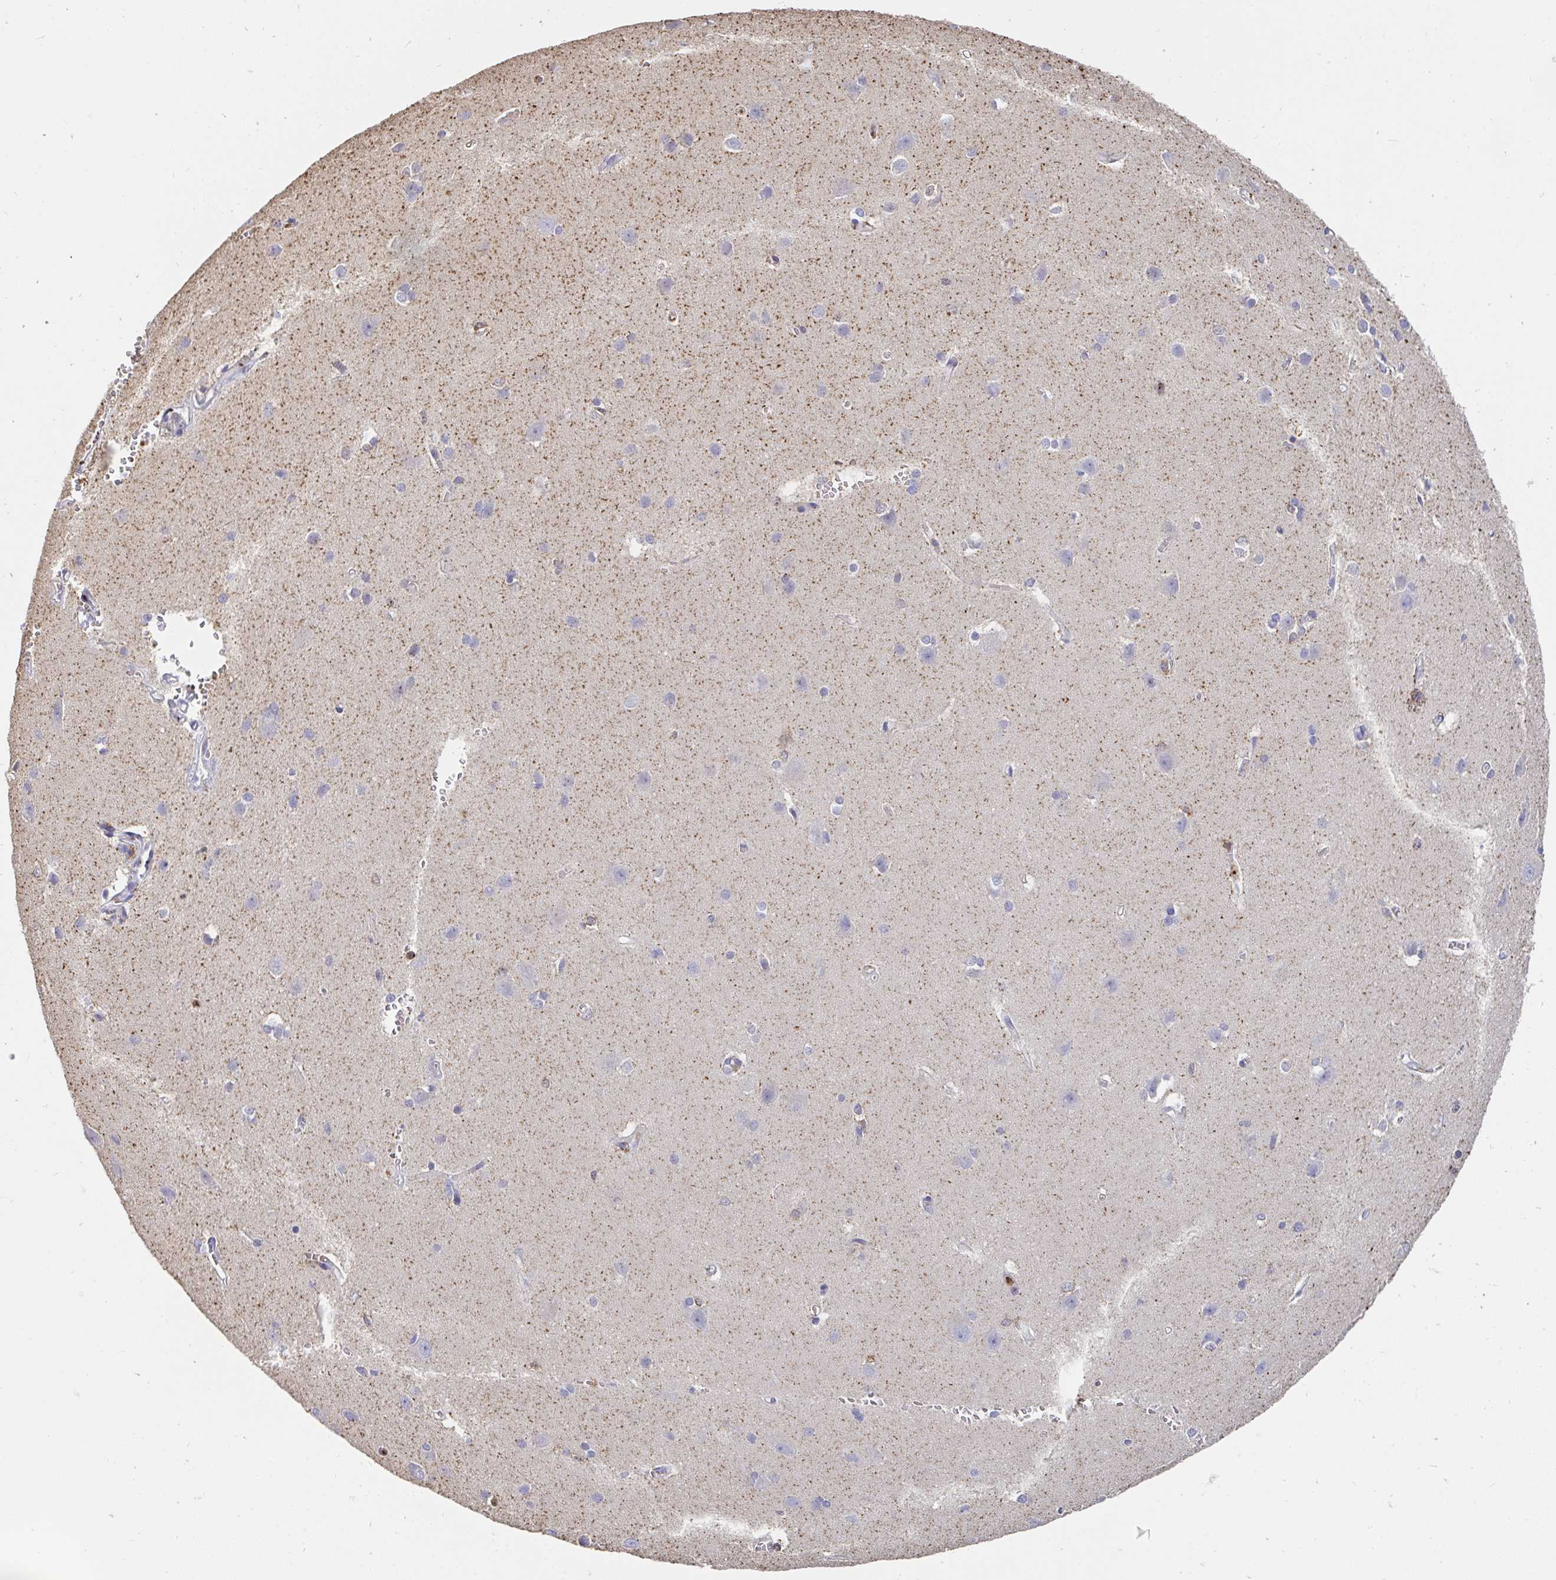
{"staining": {"intensity": "negative", "quantity": "none", "location": "none"}, "tissue": "cerebral cortex", "cell_type": "Endothelial cells", "image_type": "normal", "snomed": [{"axis": "morphology", "description": "Normal tissue, NOS"}, {"axis": "topography", "description": "Cerebral cortex"}], "caption": "IHC histopathology image of normal cerebral cortex: cerebral cortex stained with DAB (3,3'-diaminobenzidine) demonstrates no significant protein expression in endothelial cells. Brightfield microscopy of immunohistochemistry stained with DAB (3,3'-diaminobenzidine) (brown) and hematoxylin (blue), captured at high magnification.", "gene": "CFL1", "patient": {"sex": "male", "age": 37}}